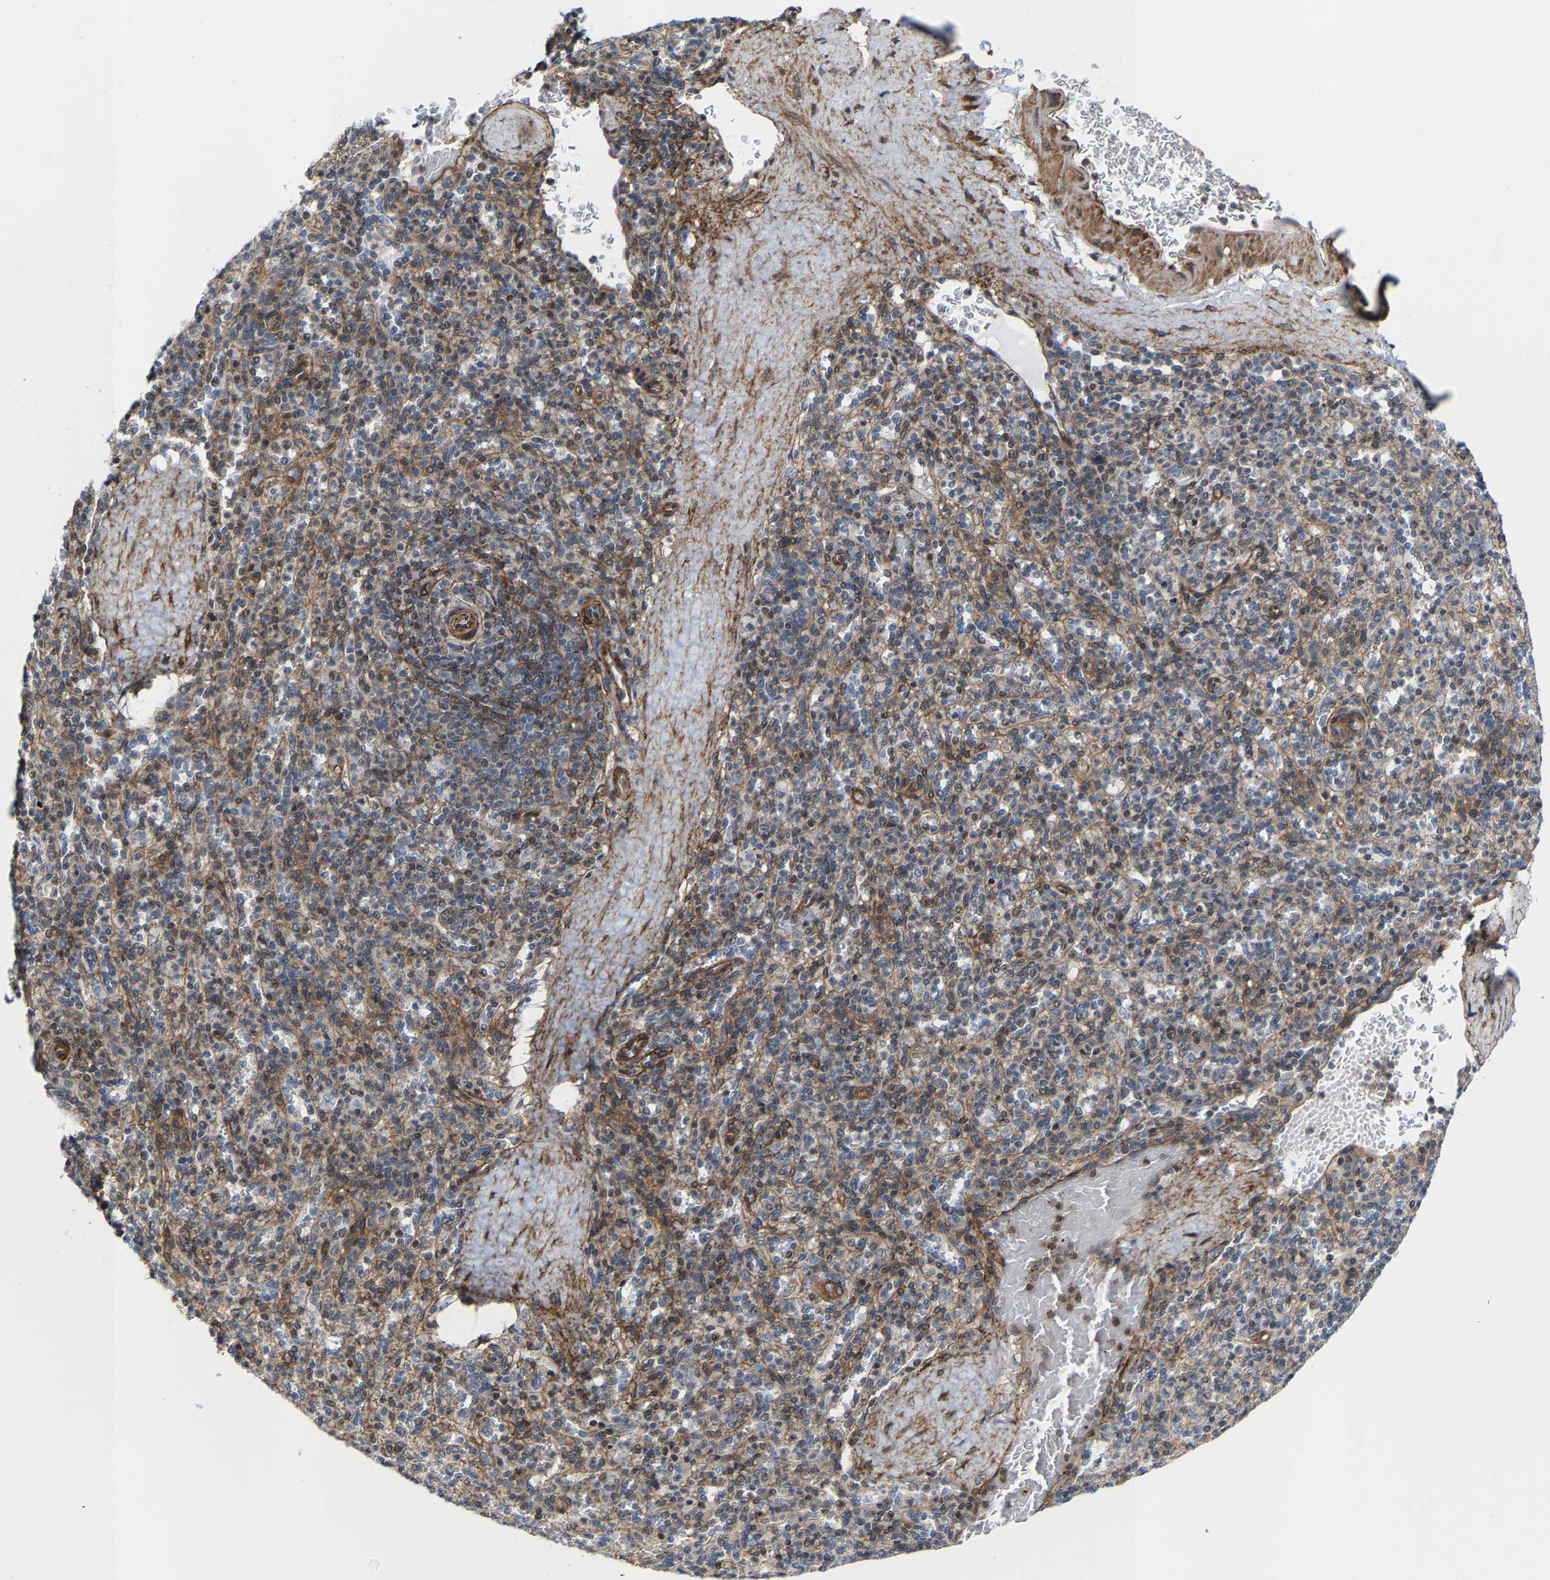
{"staining": {"intensity": "moderate", "quantity": "<25%", "location": "cytoplasmic/membranous"}, "tissue": "spleen", "cell_type": "Cells in red pulp", "image_type": "normal", "snomed": [{"axis": "morphology", "description": "Normal tissue, NOS"}, {"axis": "topography", "description": "Spleen"}], "caption": "Immunohistochemistry of benign human spleen displays low levels of moderate cytoplasmic/membranous positivity in about <25% of cells in red pulp. Nuclei are stained in blue.", "gene": "TGFB1I1", "patient": {"sex": "male", "age": 36}}